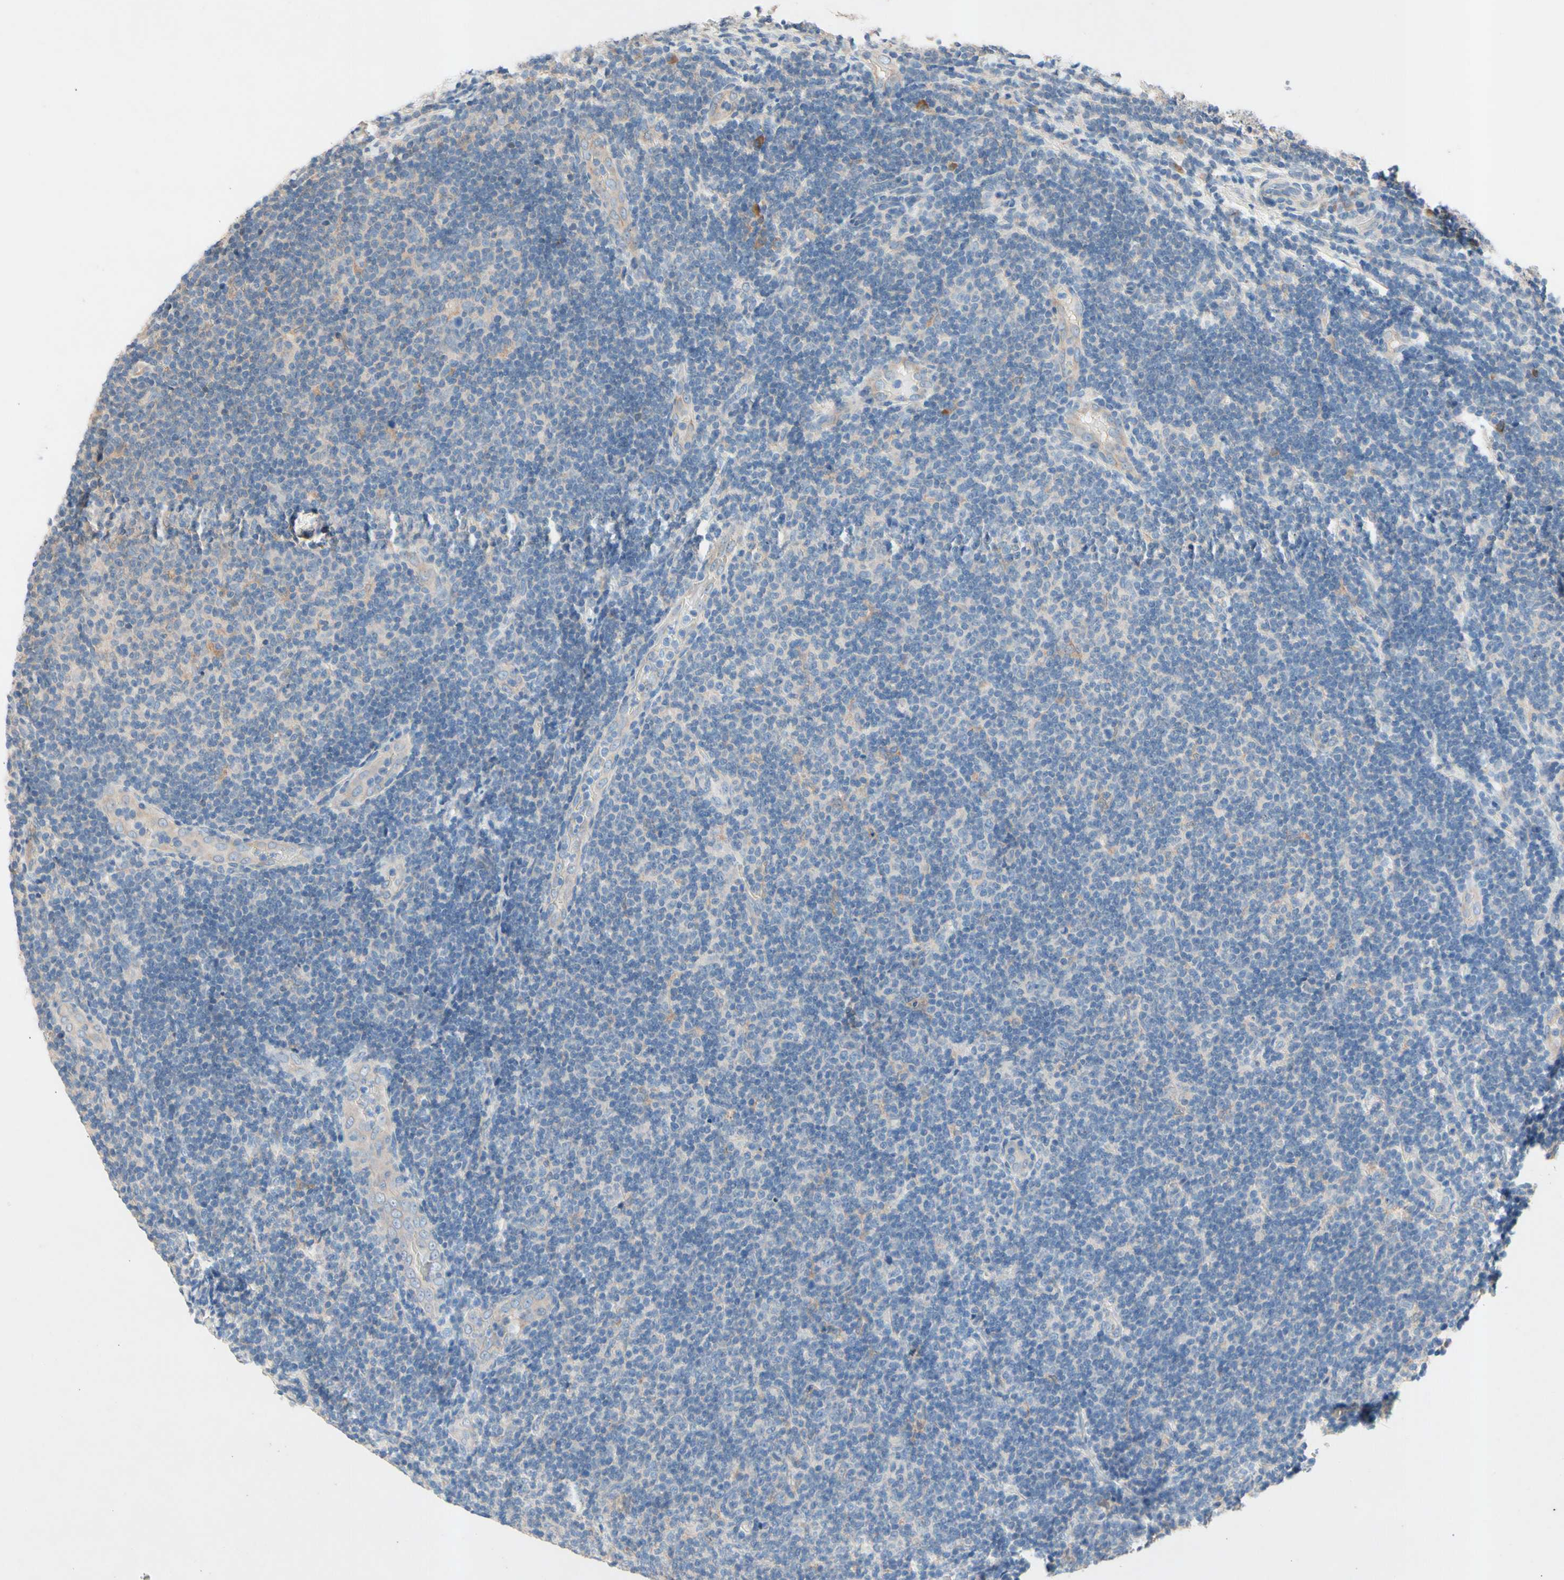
{"staining": {"intensity": "negative", "quantity": "none", "location": "none"}, "tissue": "lymphoma", "cell_type": "Tumor cells", "image_type": "cancer", "snomed": [{"axis": "morphology", "description": "Malignant lymphoma, non-Hodgkin's type, Low grade"}, {"axis": "topography", "description": "Lymph node"}], "caption": "The photomicrograph demonstrates no staining of tumor cells in malignant lymphoma, non-Hodgkin's type (low-grade).", "gene": "PRDX4", "patient": {"sex": "male", "age": 83}}